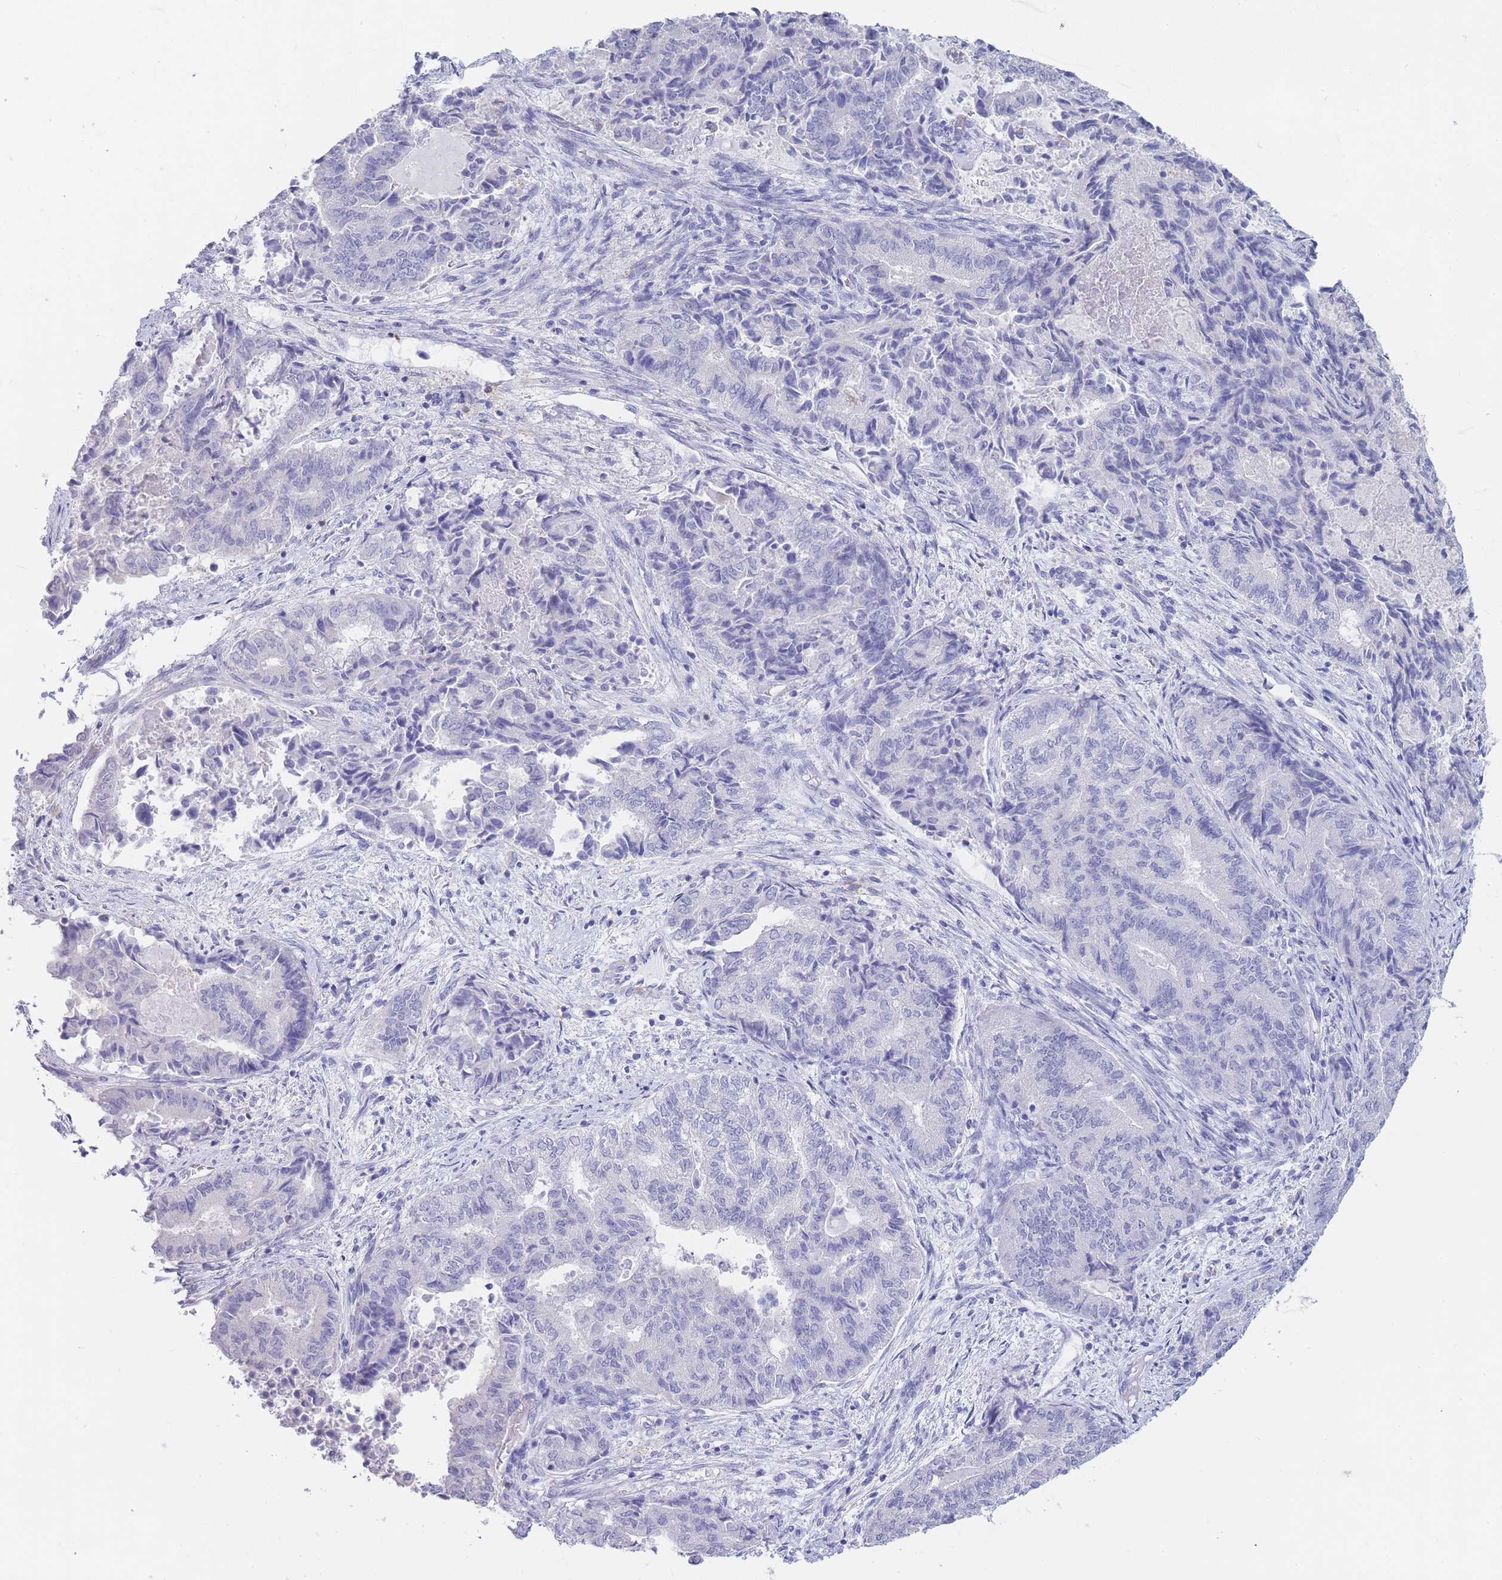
{"staining": {"intensity": "negative", "quantity": "none", "location": "none"}, "tissue": "endometrial cancer", "cell_type": "Tumor cells", "image_type": "cancer", "snomed": [{"axis": "morphology", "description": "Adenocarcinoma, NOS"}, {"axis": "topography", "description": "Endometrium"}], "caption": "The photomicrograph displays no staining of tumor cells in endometrial cancer (adenocarcinoma).", "gene": "CD37", "patient": {"sex": "female", "age": 80}}